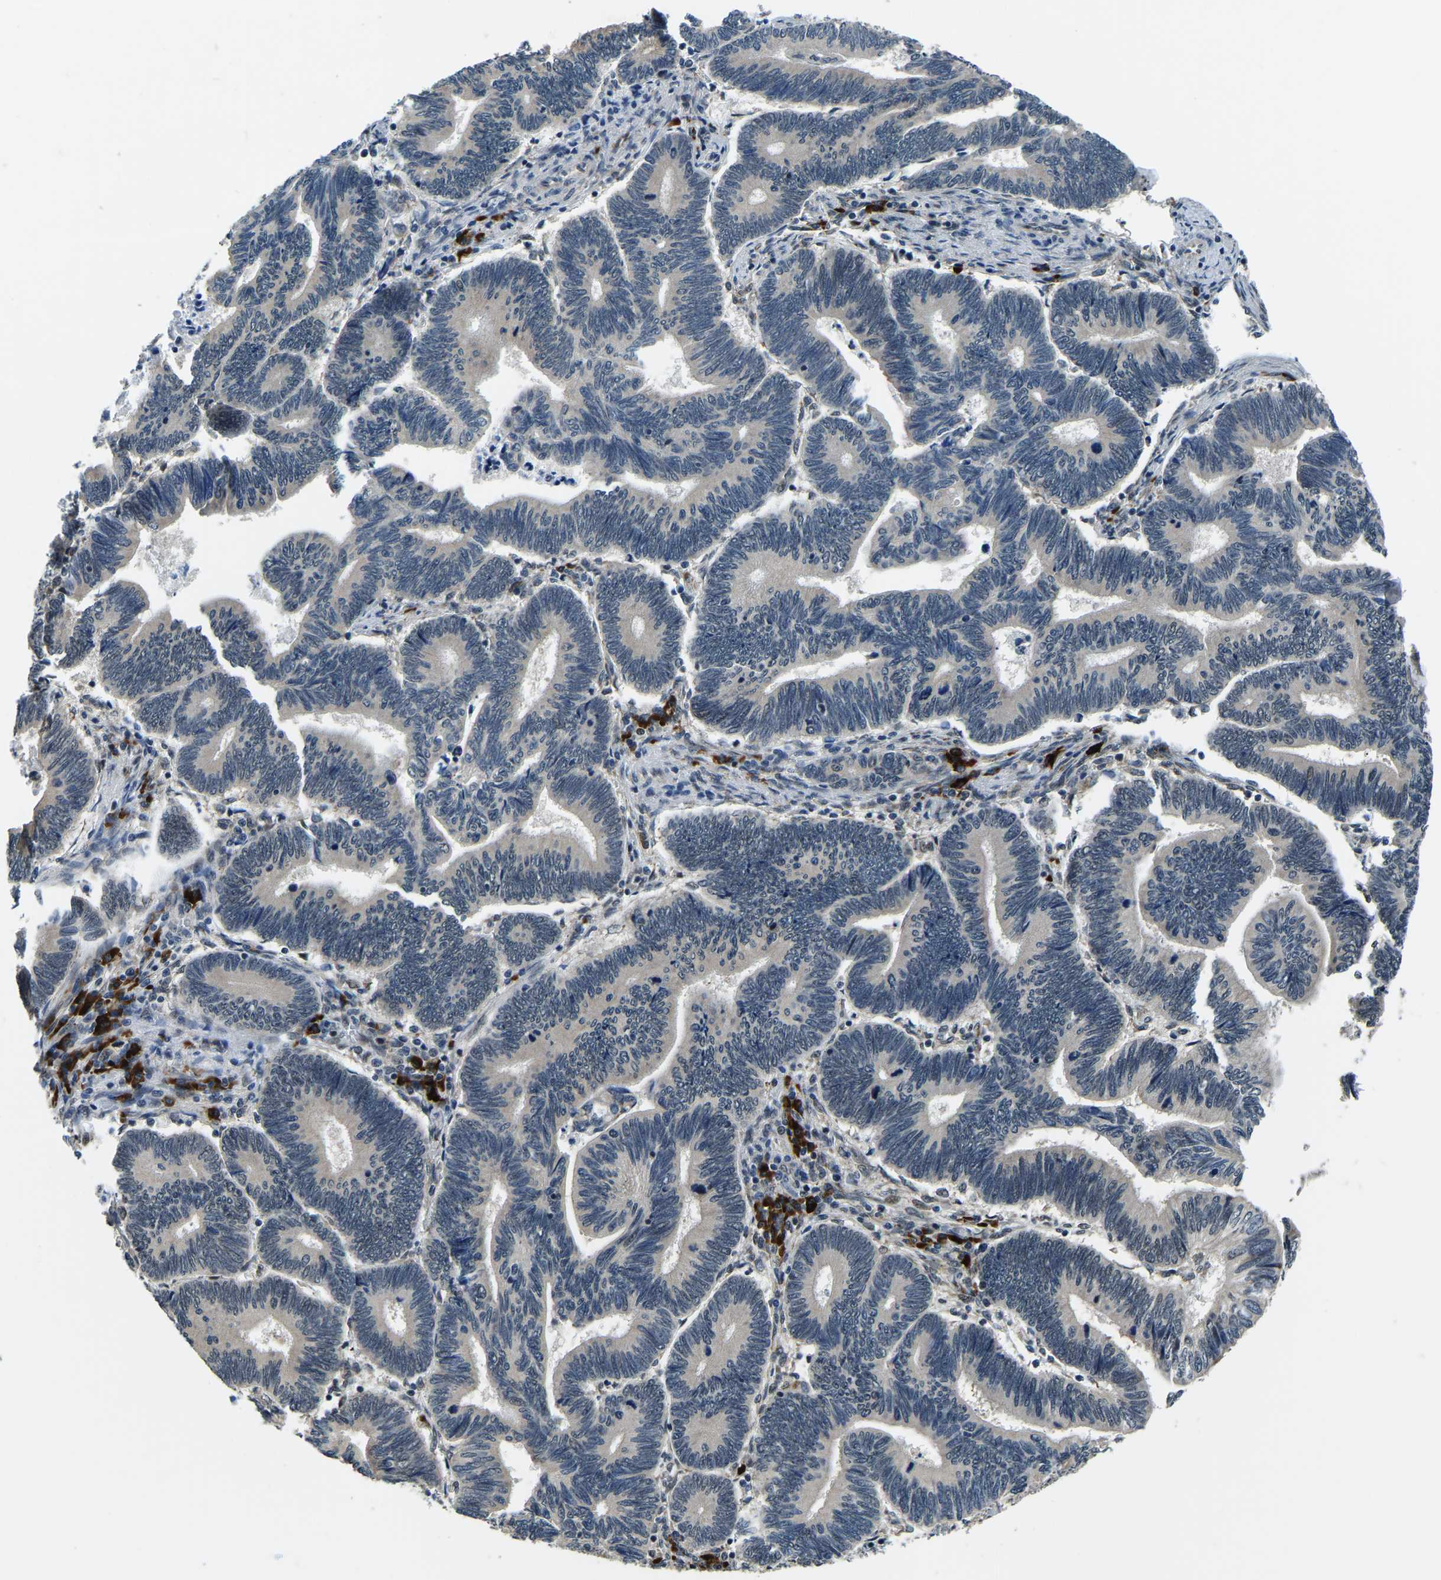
{"staining": {"intensity": "negative", "quantity": "none", "location": "none"}, "tissue": "pancreatic cancer", "cell_type": "Tumor cells", "image_type": "cancer", "snomed": [{"axis": "morphology", "description": "Adenocarcinoma, NOS"}, {"axis": "topography", "description": "Pancreas"}], "caption": "High magnification brightfield microscopy of pancreatic cancer stained with DAB (brown) and counterstained with hematoxylin (blue): tumor cells show no significant staining.", "gene": "ING2", "patient": {"sex": "female", "age": 70}}